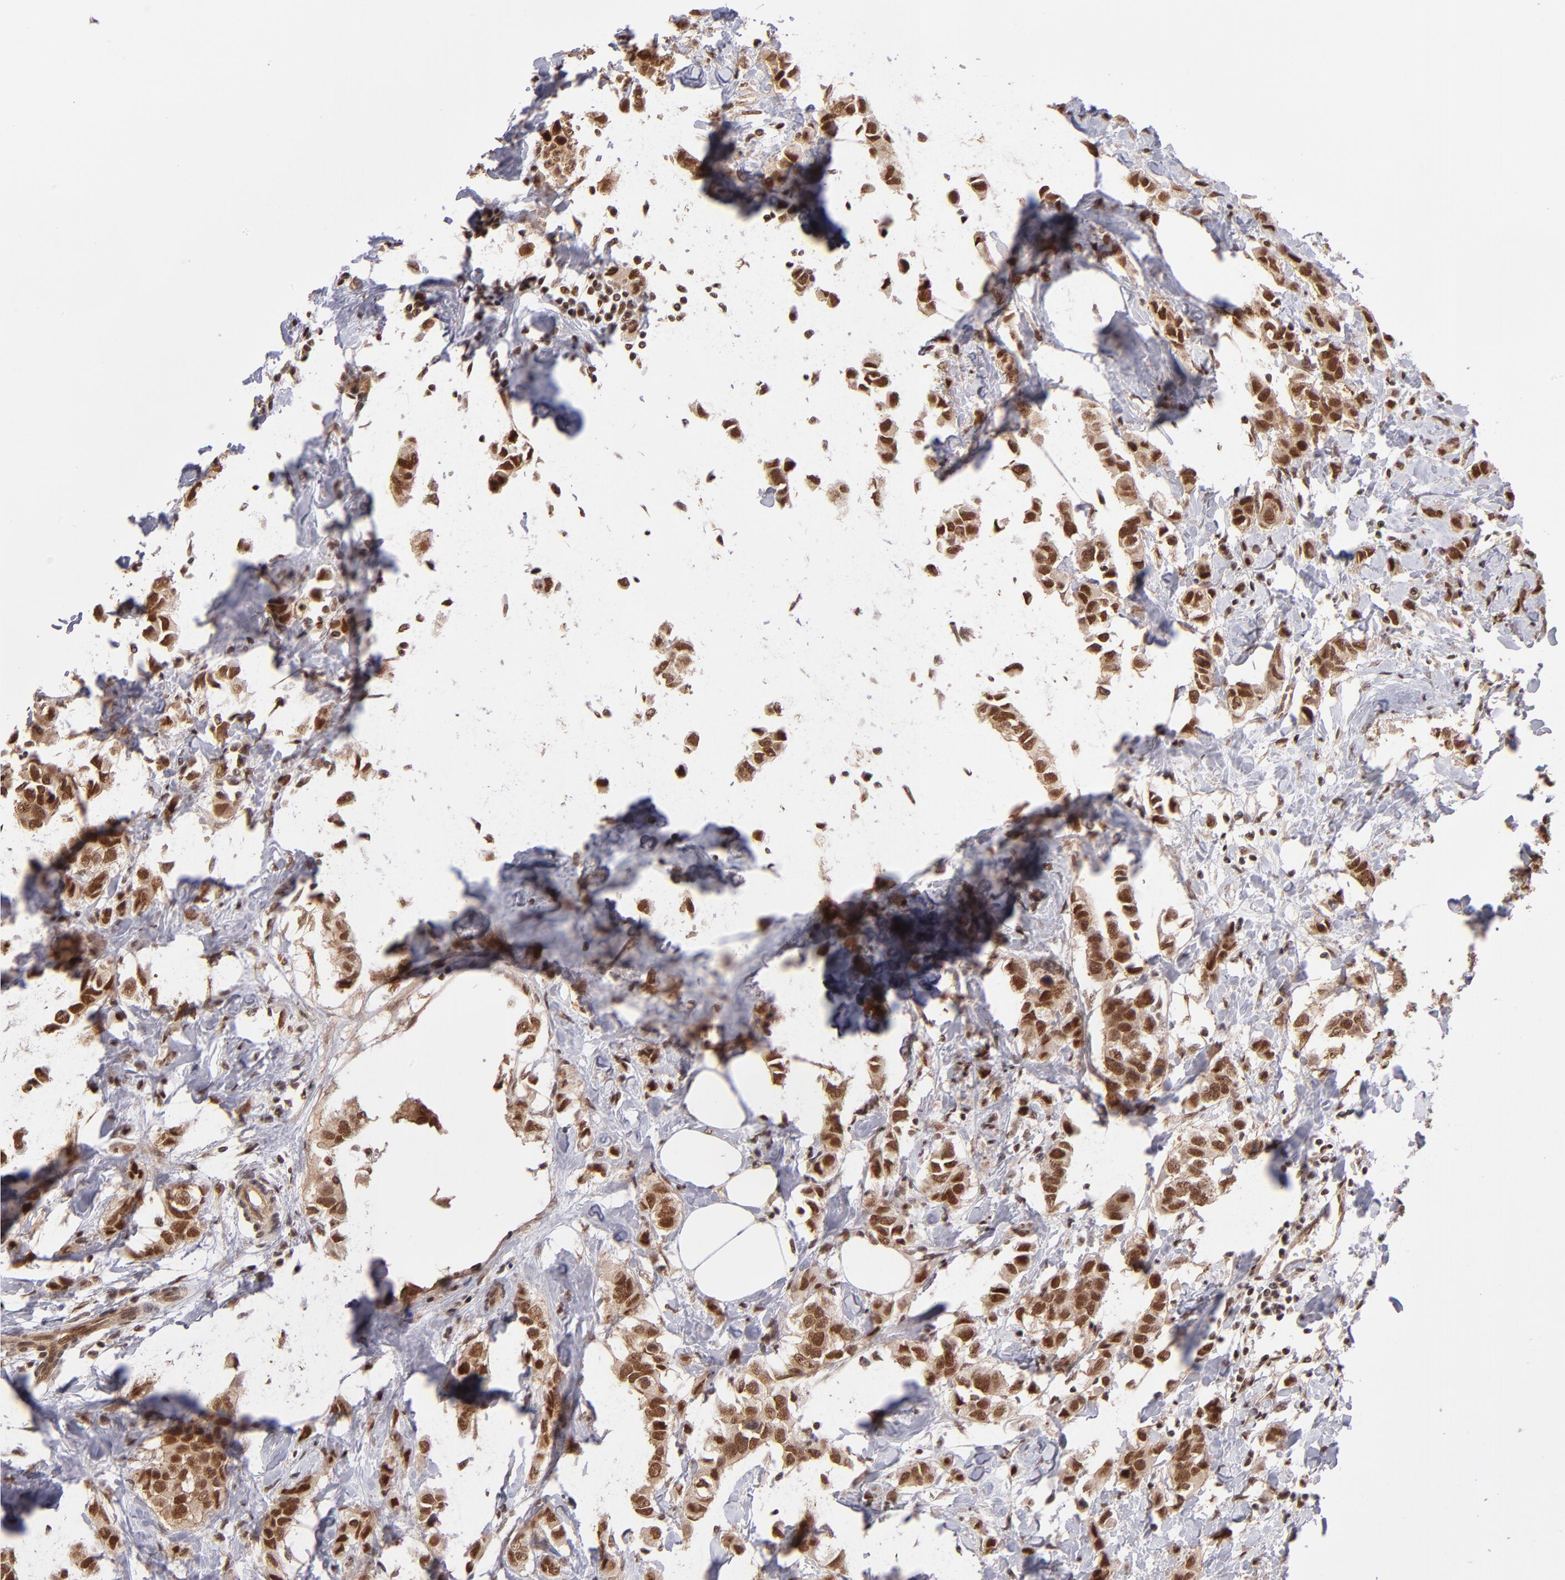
{"staining": {"intensity": "moderate", "quantity": ">75%", "location": "nuclear"}, "tissue": "breast cancer", "cell_type": "Tumor cells", "image_type": "cancer", "snomed": [{"axis": "morphology", "description": "Normal tissue, NOS"}, {"axis": "morphology", "description": "Duct carcinoma"}, {"axis": "topography", "description": "Breast"}], "caption": "The image demonstrates staining of infiltrating ductal carcinoma (breast), revealing moderate nuclear protein positivity (brown color) within tumor cells. (Brightfield microscopy of DAB IHC at high magnification).", "gene": "TERF2", "patient": {"sex": "female", "age": 50}}